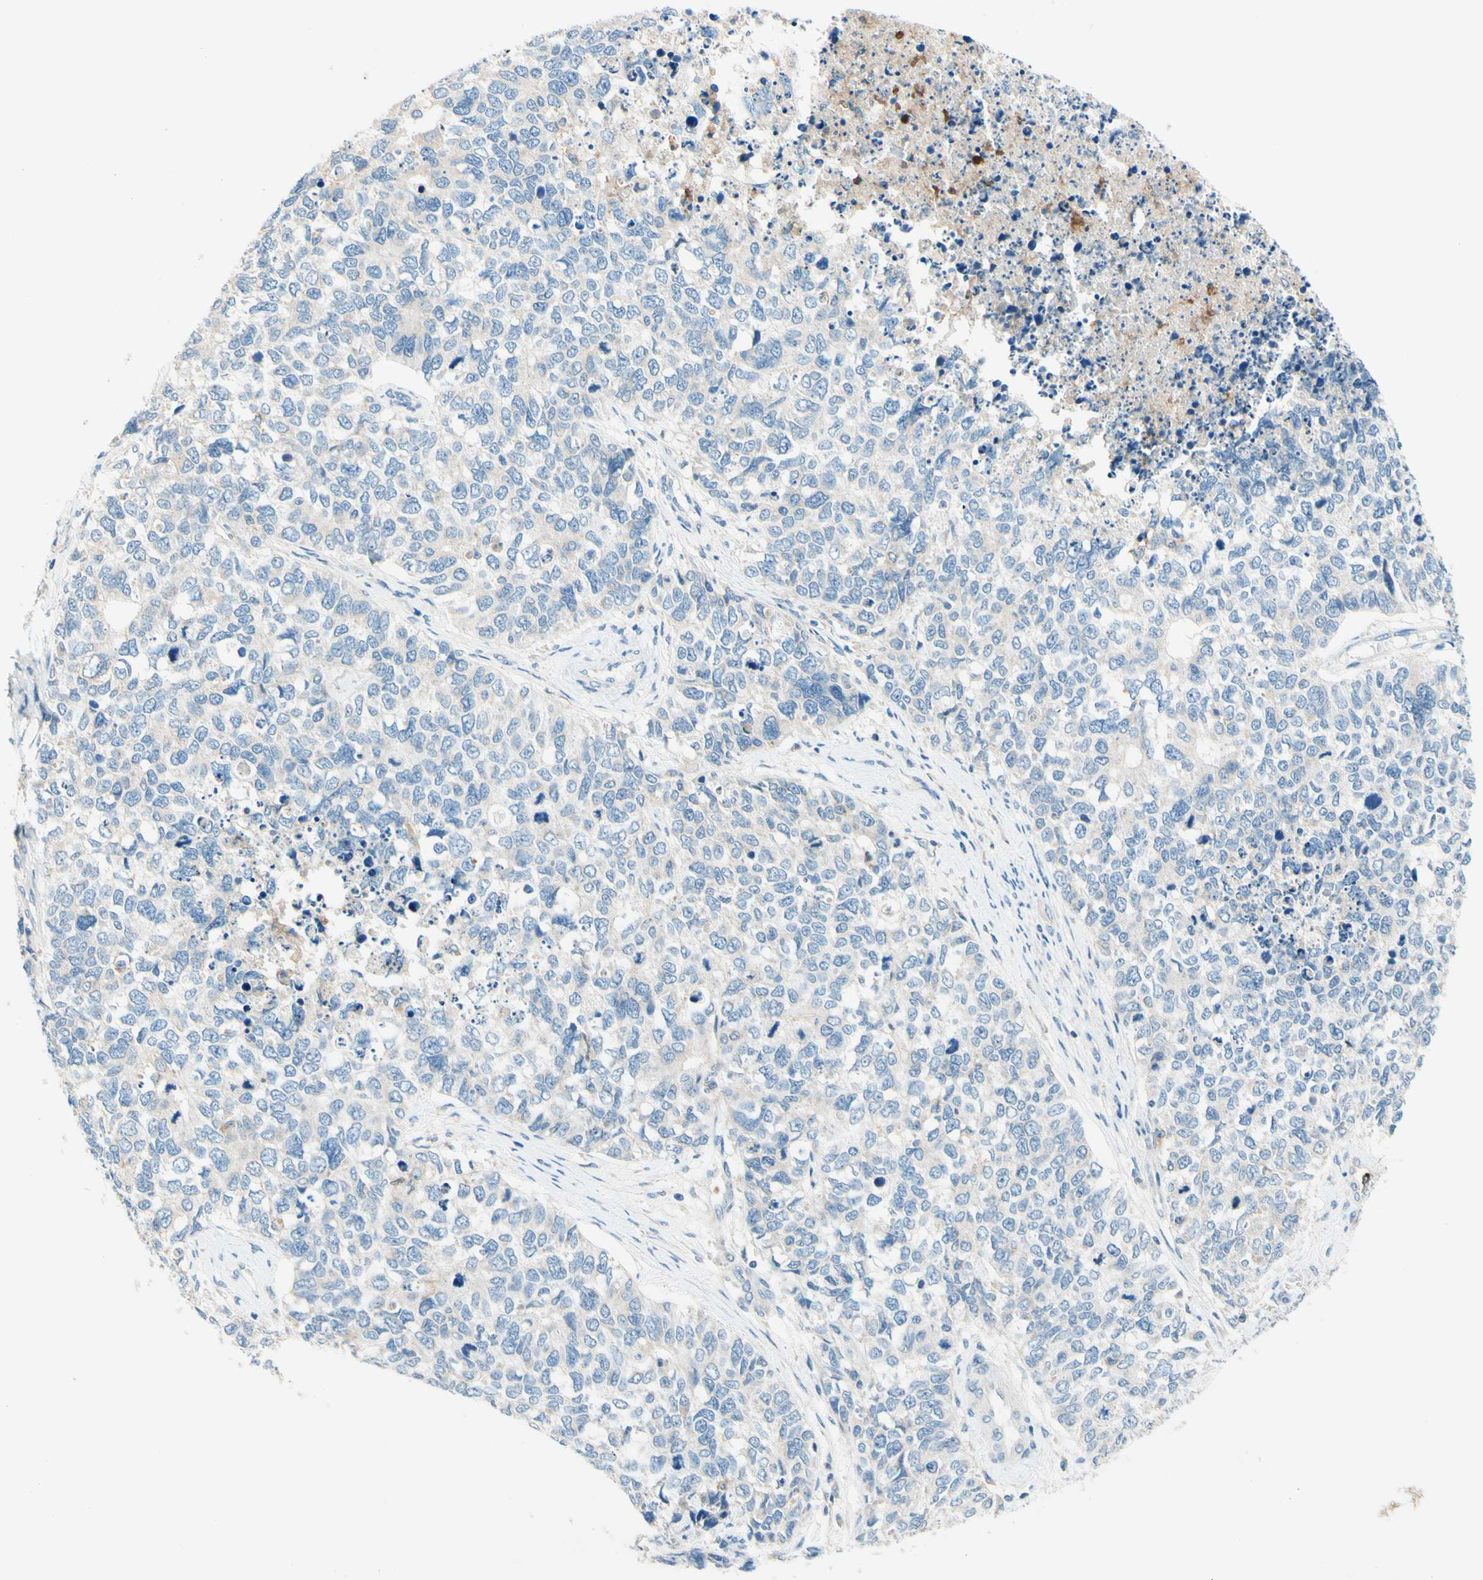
{"staining": {"intensity": "negative", "quantity": "none", "location": "none"}, "tissue": "cervical cancer", "cell_type": "Tumor cells", "image_type": "cancer", "snomed": [{"axis": "morphology", "description": "Squamous cell carcinoma, NOS"}, {"axis": "topography", "description": "Cervix"}], "caption": "Immunohistochemistry (IHC) micrograph of neoplastic tissue: squamous cell carcinoma (cervical) stained with DAB reveals no significant protein expression in tumor cells. (Brightfield microscopy of DAB (3,3'-diaminobenzidine) IHC at high magnification).", "gene": "SIGLEC9", "patient": {"sex": "female", "age": 63}}